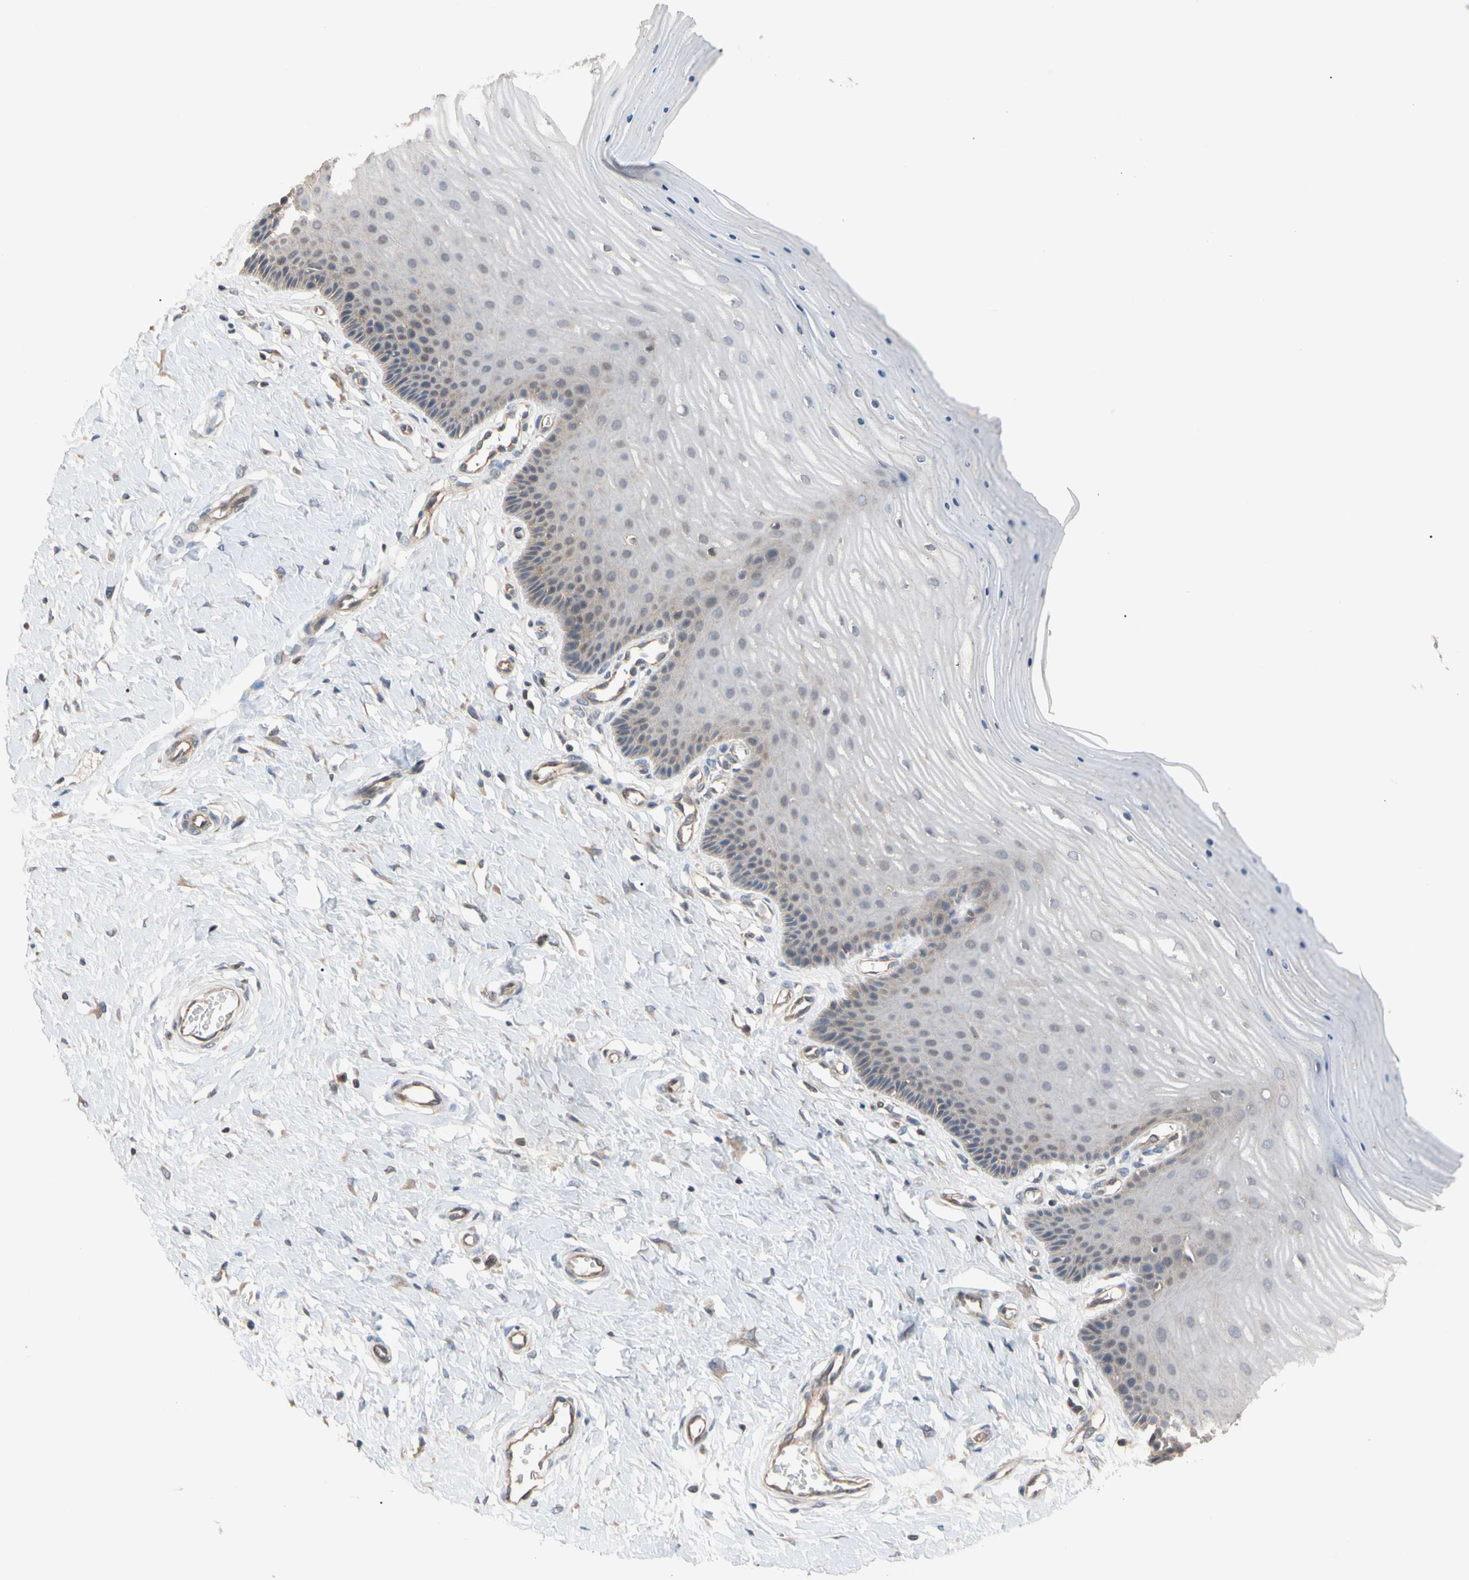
{"staining": {"intensity": "moderate", "quantity": ">75%", "location": "cytoplasmic/membranous"}, "tissue": "cervix", "cell_type": "Glandular cells", "image_type": "normal", "snomed": [{"axis": "morphology", "description": "Normal tissue, NOS"}, {"axis": "topography", "description": "Cervix"}], "caption": "DAB immunohistochemical staining of benign cervix shows moderate cytoplasmic/membranous protein positivity in about >75% of glandular cells. (DAB = brown stain, brightfield microscopy at high magnification).", "gene": "DPP8", "patient": {"sex": "female", "age": 55}}